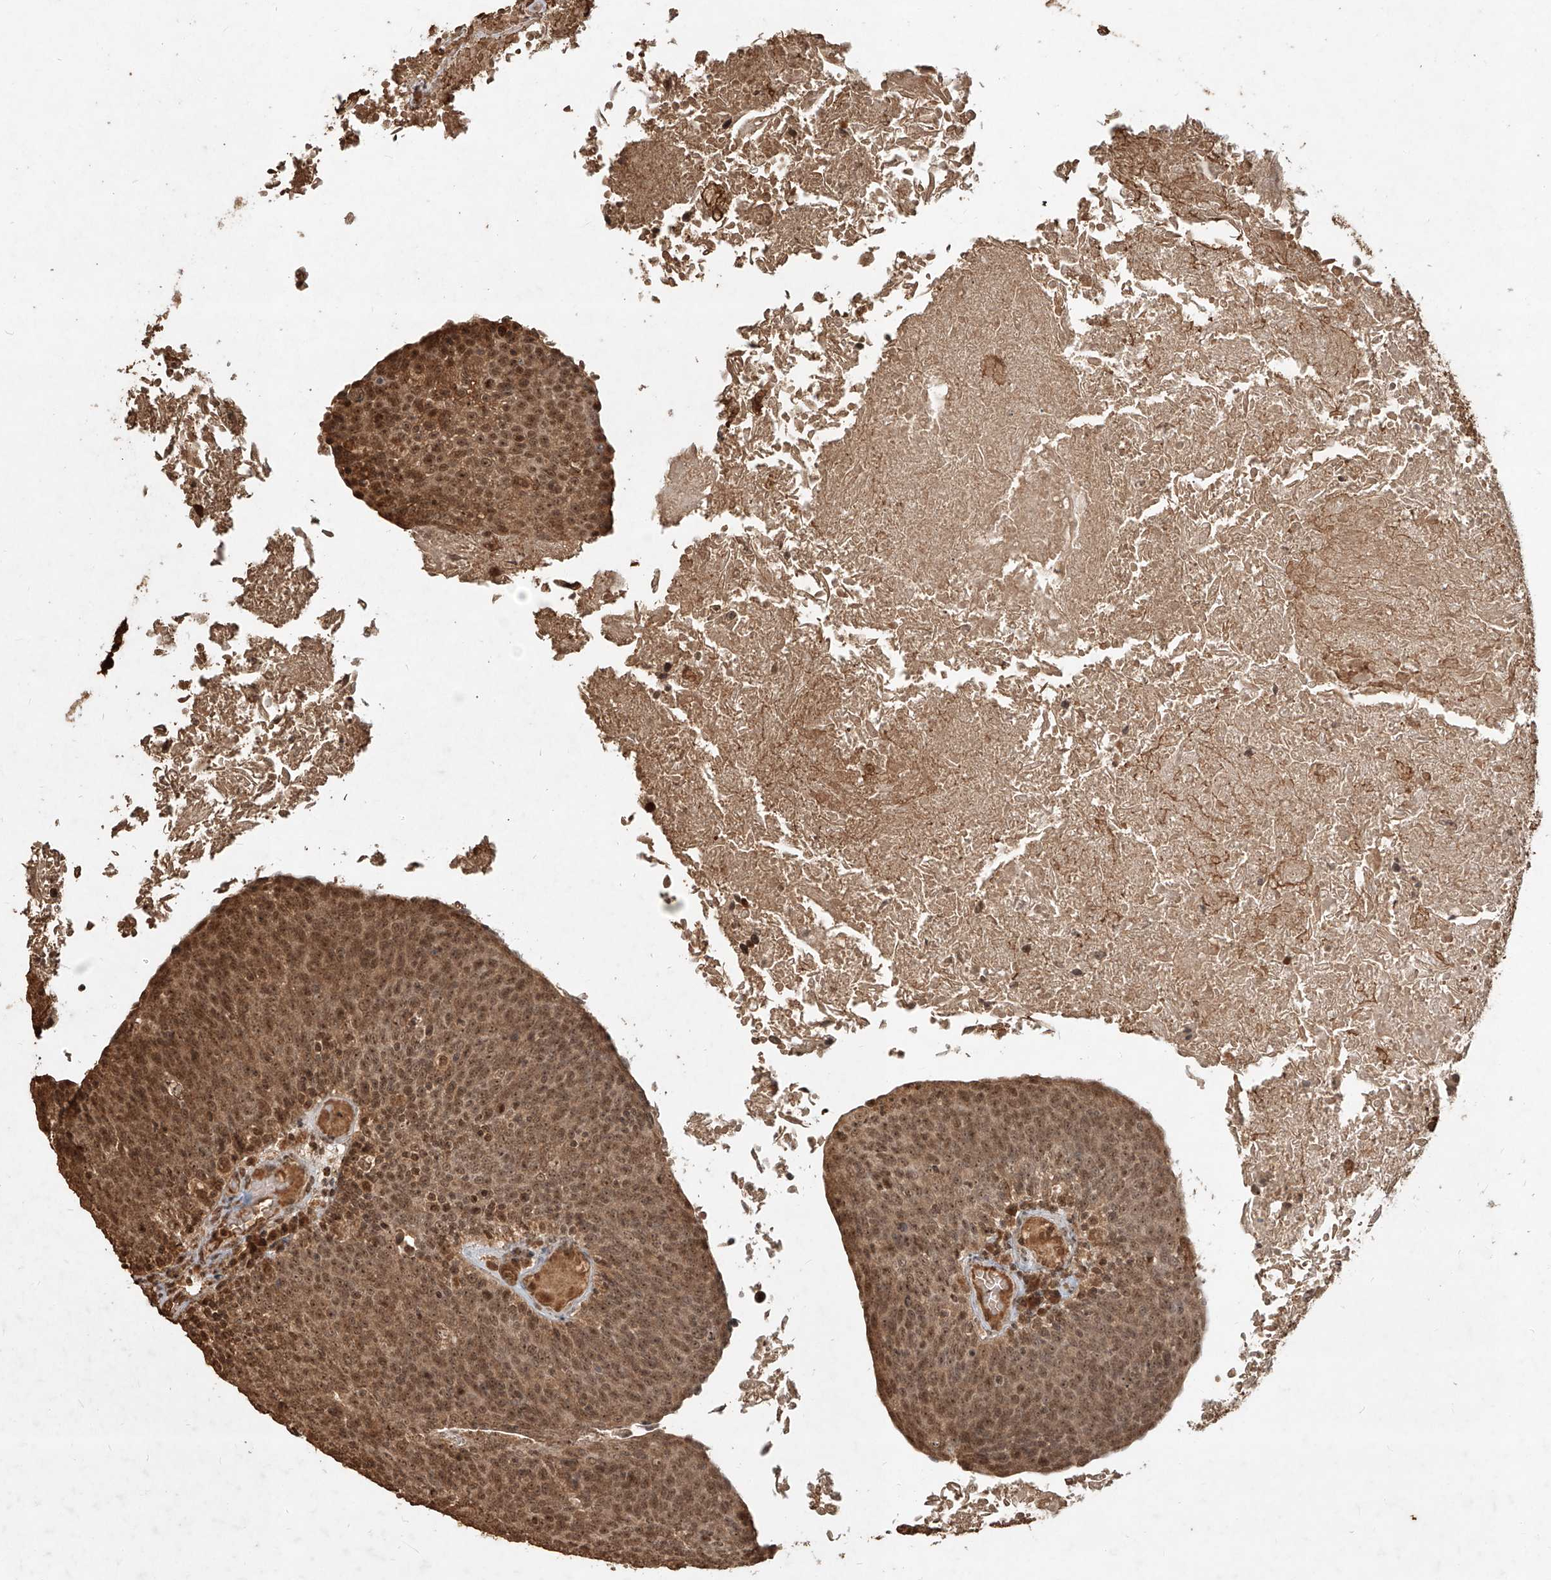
{"staining": {"intensity": "moderate", "quantity": ">75%", "location": "cytoplasmic/membranous,nuclear"}, "tissue": "head and neck cancer", "cell_type": "Tumor cells", "image_type": "cancer", "snomed": [{"axis": "morphology", "description": "Squamous cell carcinoma, NOS"}, {"axis": "morphology", "description": "Squamous cell carcinoma, metastatic, NOS"}, {"axis": "topography", "description": "Lymph node"}, {"axis": "topography", "description": "Head-Neck"}], "caption": "The immunohistochemical stain shows moderate cytoplasmic/membranous and nuclear positivity in tumor cells of head and neck cancer (metastatic squamous cell carcinoma) tissue. Ihc stains the protein of interest in brown and the nuclei are stained blue.", "gene": "UBE2K", "patient": {"sex": "male", "age": 62}}